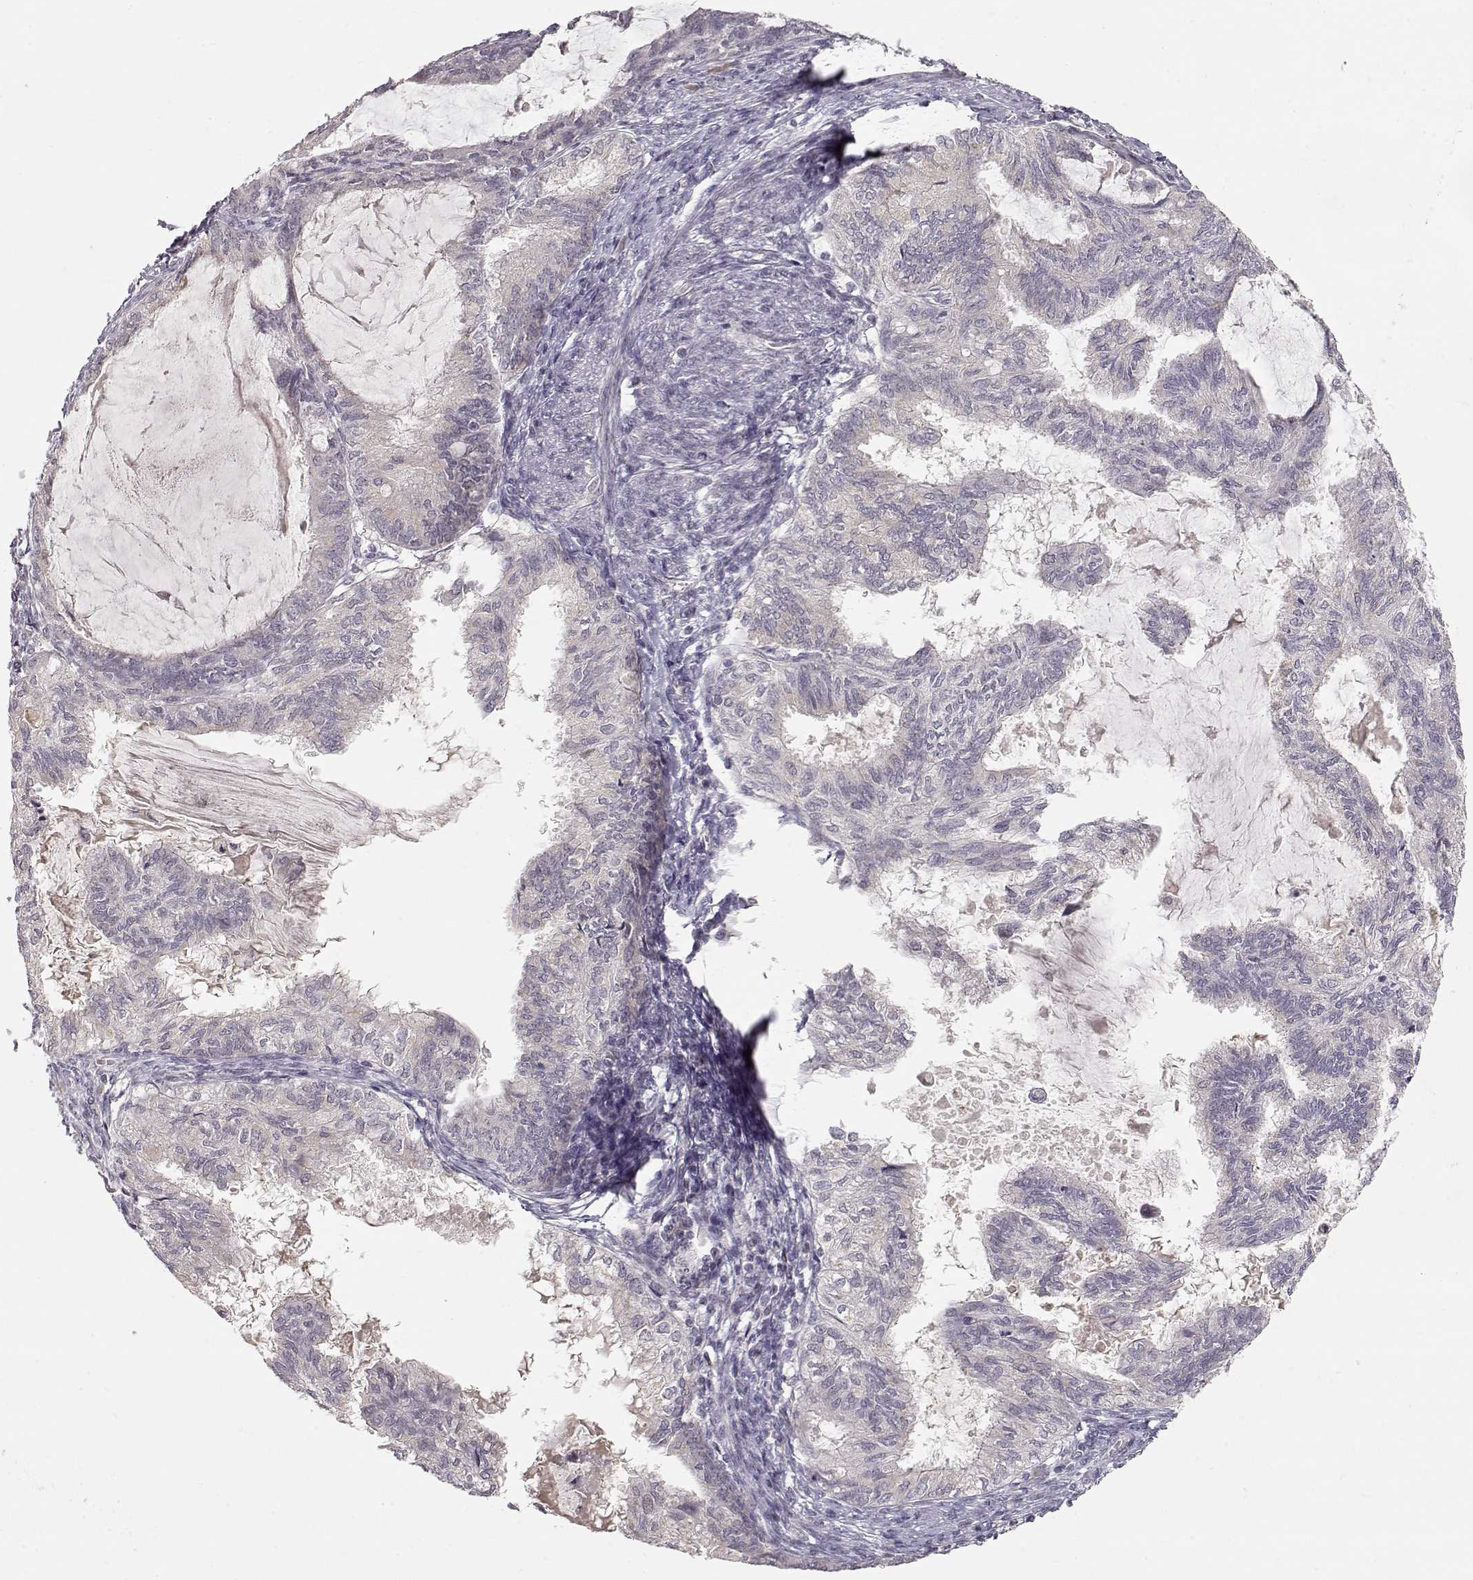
{"staining": {"intensity": "negative", "quantity": "none", "location": "none"}, "tissue": "endometrial cancer", "cell_type": "Tumor cells", "image_type": "cancer", "snomed": [{"axis": "morphology", "description": "Adenocarcinoma, NOS"}, {"axis": "topography", "description": "Endometrium"}], "caption": "Tumor cells show no significant protein staining in endometrial adenocarcinoma.", "gene": "PNMT", "patient": {"sex": "female", "age": 86}}